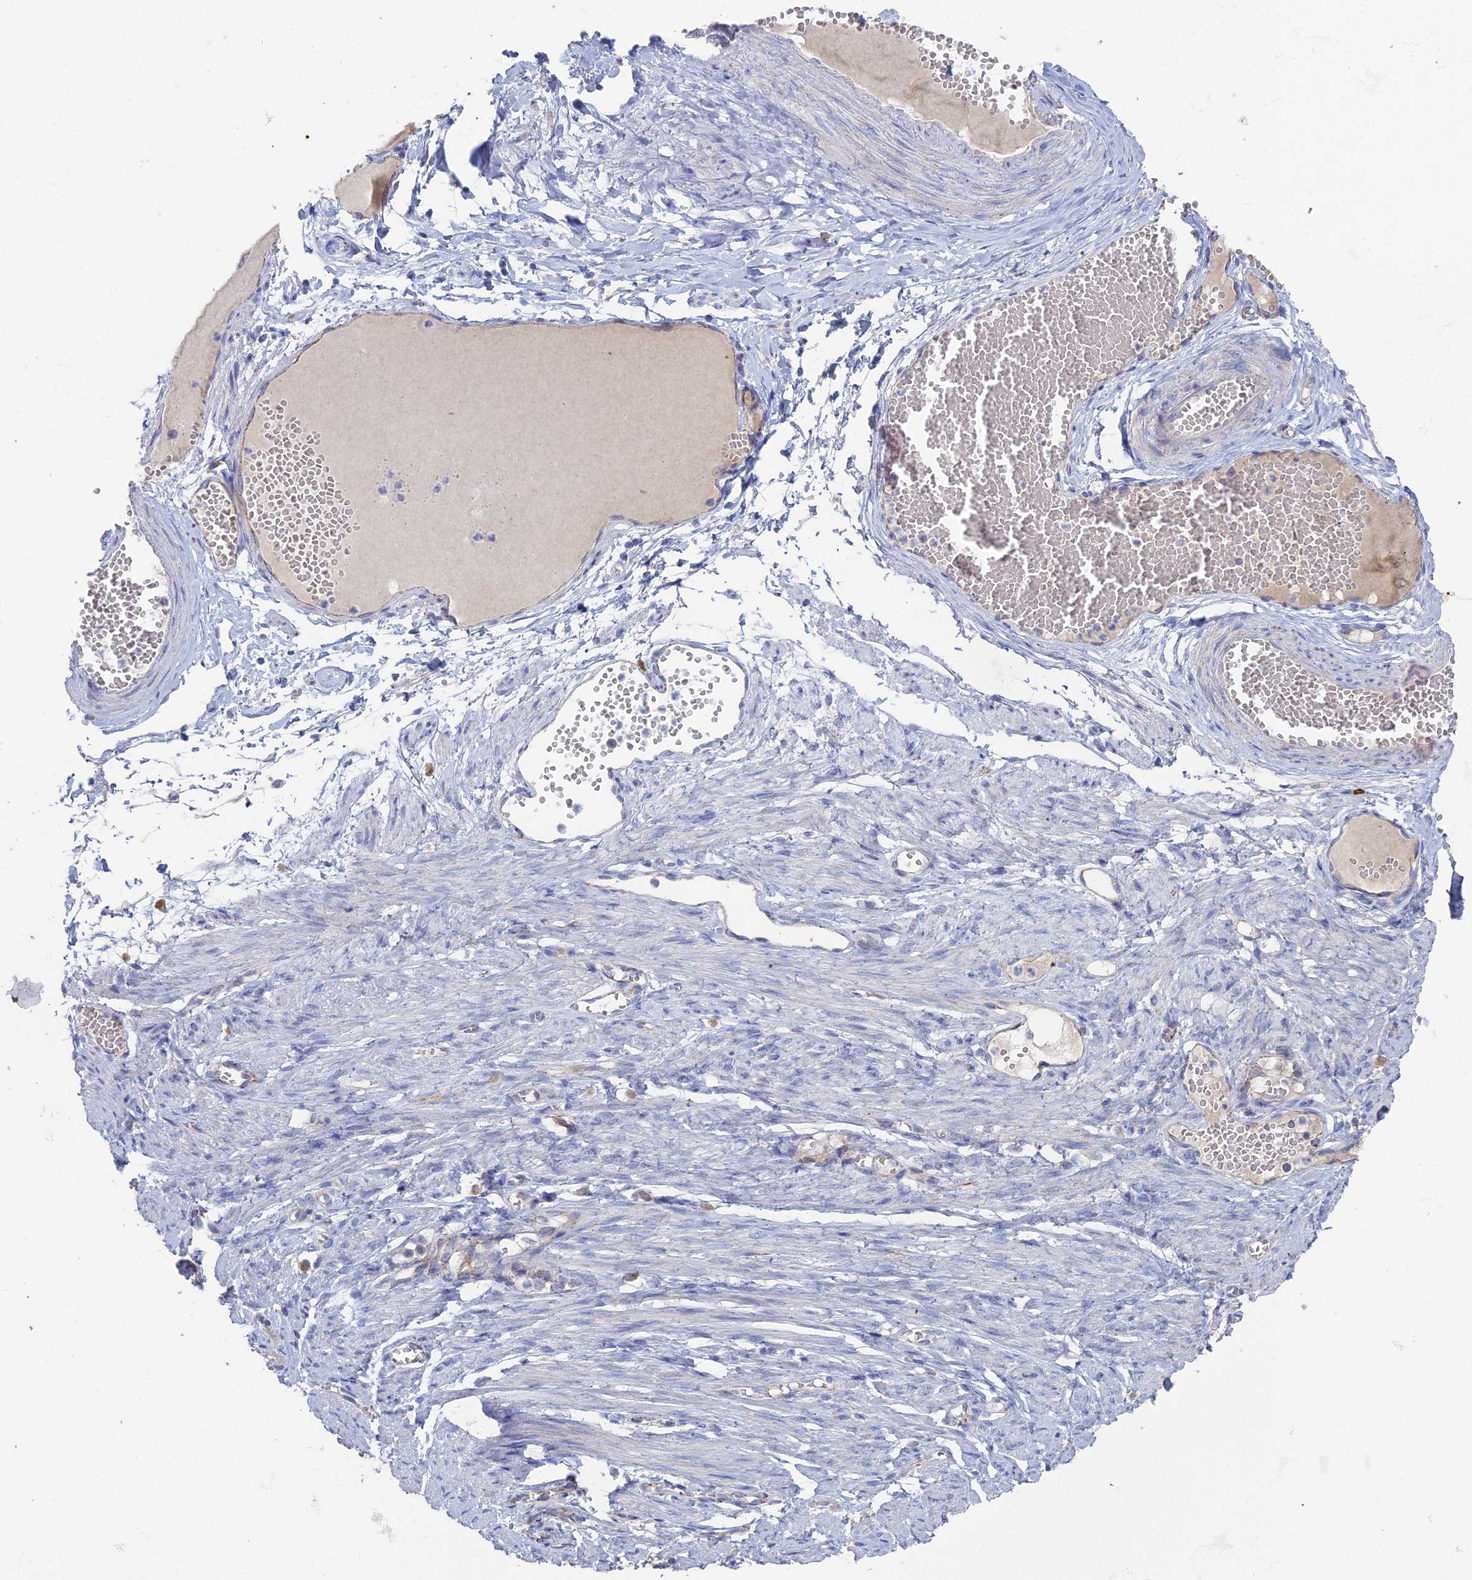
{"staining": {"intensity": "negative", "quantity": "none", "location": "none"}, "tissue": "adipose tissue", "cell_type": "Adipocytes", "image_type": "normal", "snomed": [{"axis": "morphology", "description": "Normal tissue, NOS"}, {"axis": "topography", "description": "Smooth muscle"}, {"axis": "topography", "description": "Peripheral nerve tissue"}], "caption": "Human adipose tissue stained for a protein using IHC shows no staining in adipocytes.", "gene": "ARL16", "patient": {"sex": "female", "age": 39}}